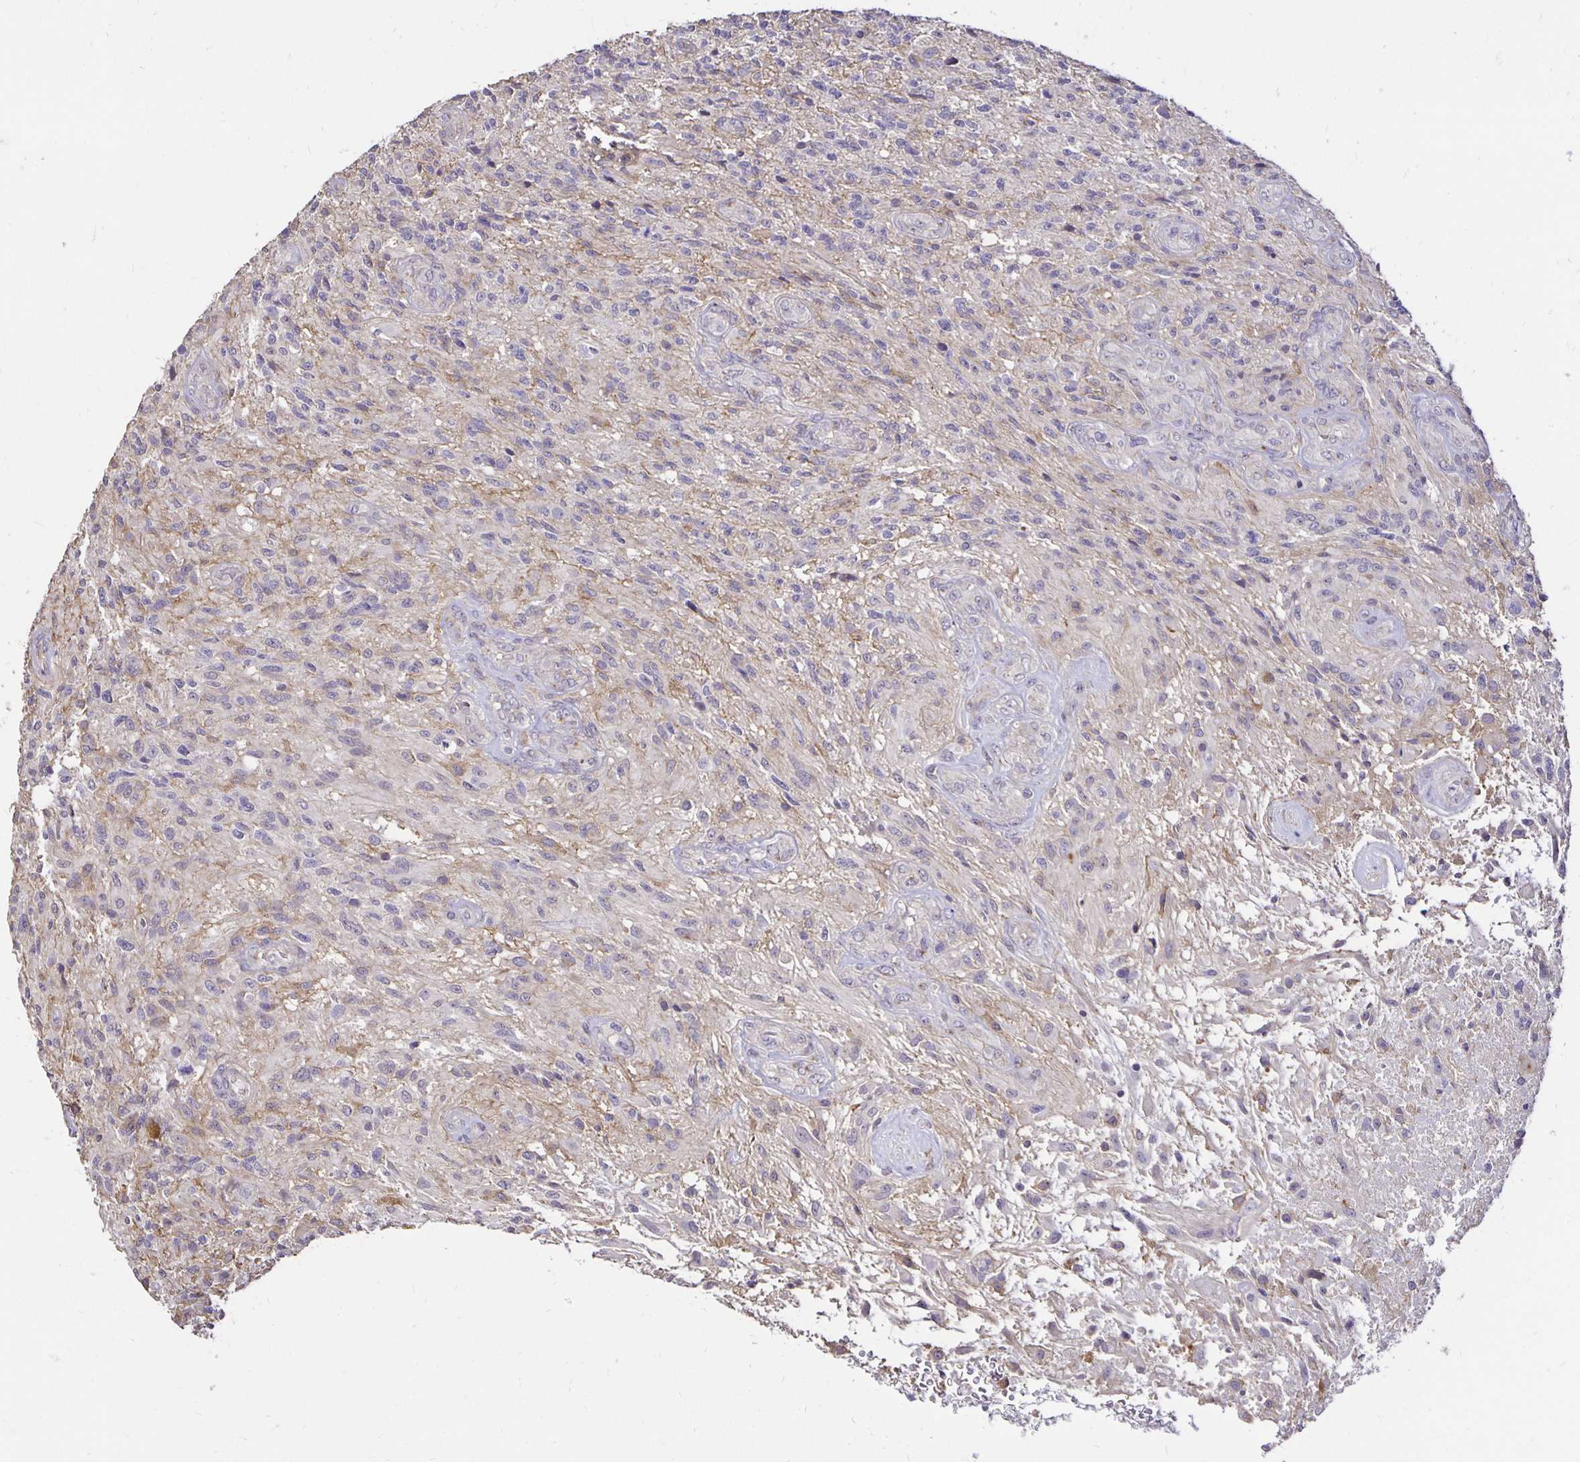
{"staining": {"intensity": "negative", "quantity": "none", "location": "none"}, "tissue": "glioma", "cell_type": "Tumor cells", "image_type": "cancer", "snomed": [{"axis": "morphology", "description": "Glioma, malignant, High grade"}, {"axis": "topography", "description": "Brain"}], "caption": "The immunohistochemistry (IHC) image has no significant positivity in tumor cells of high-grade glioma (malignant) tissue.", "gene": "PNPLA3", "patient": {"sex": "male", "age": 56}}